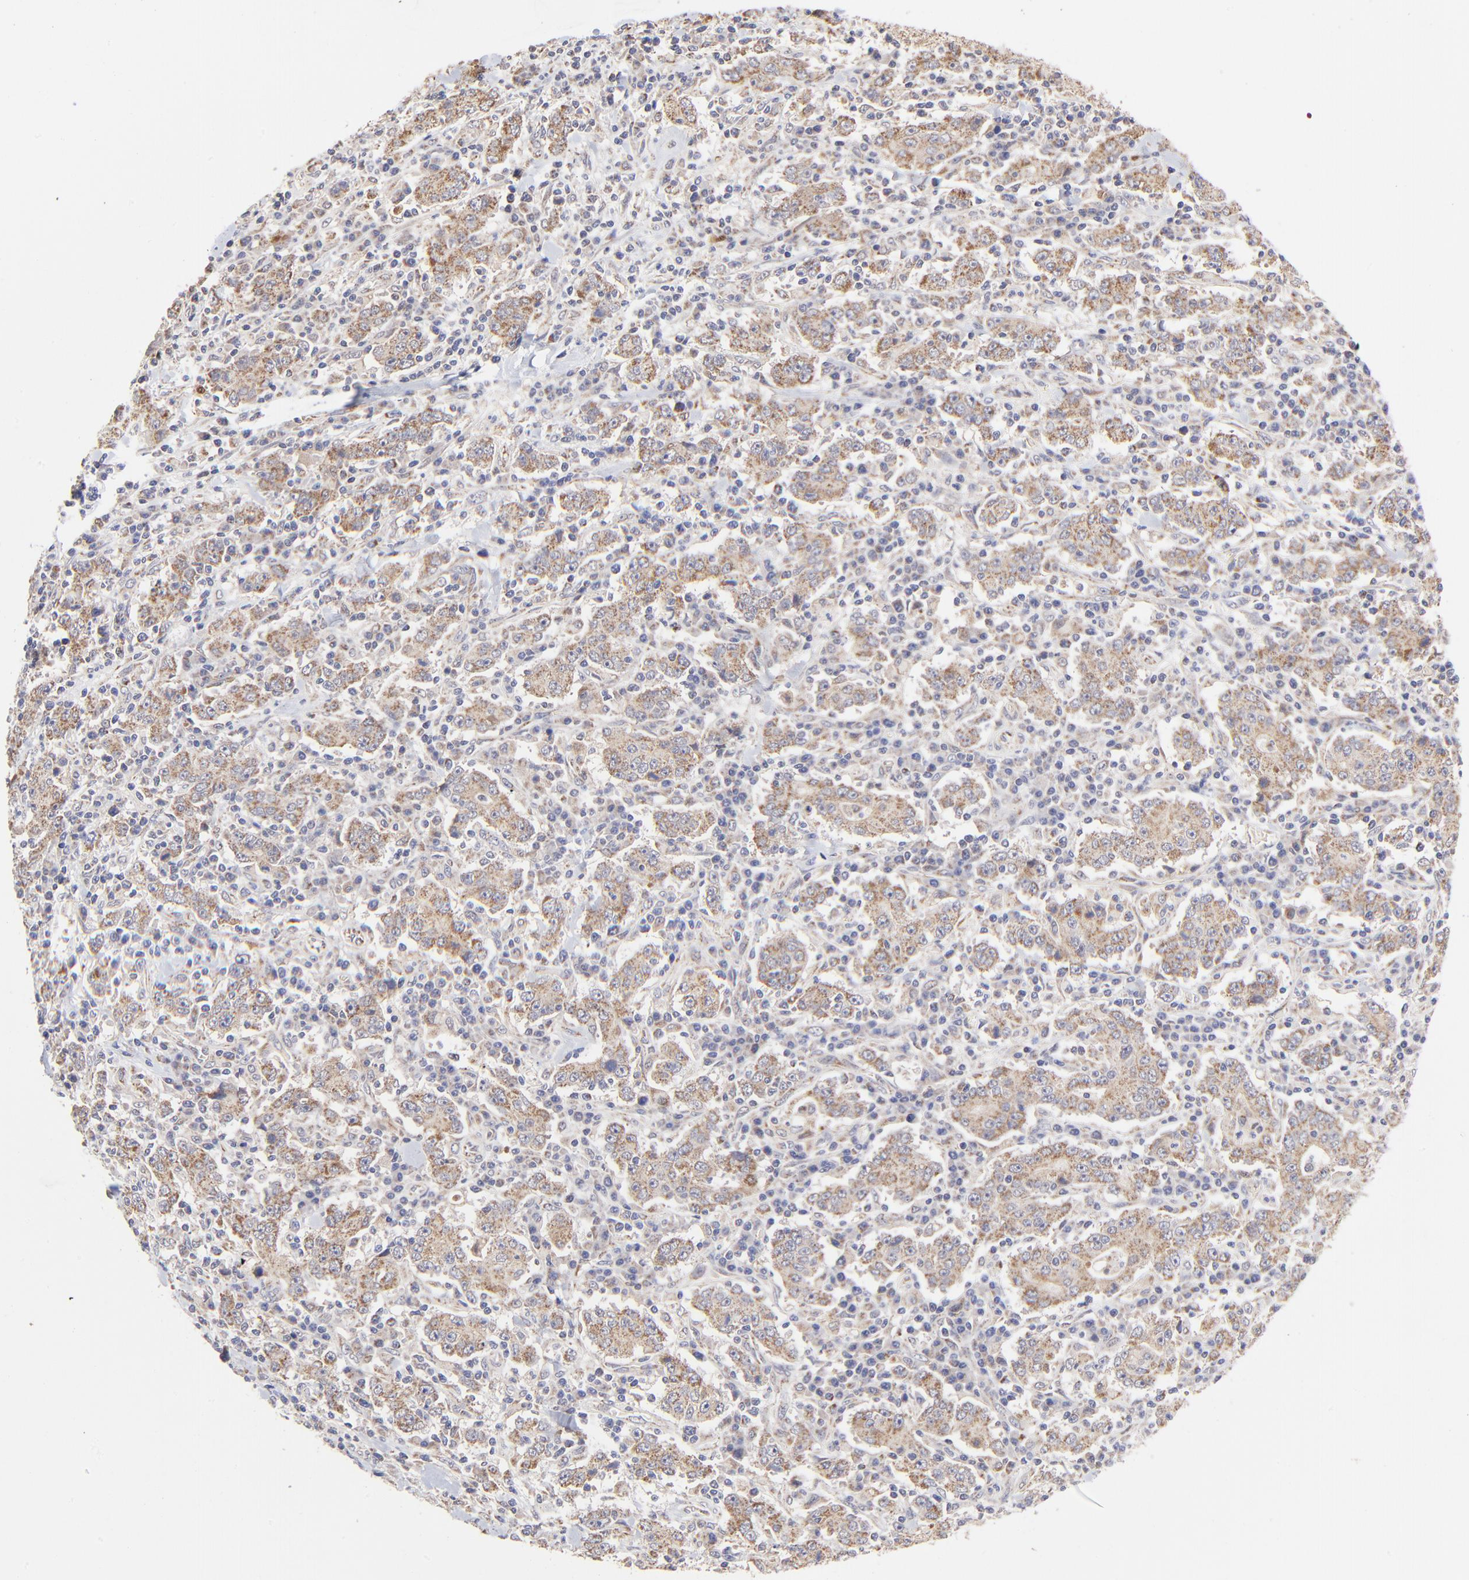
{"staining": {"intensity": "moderate", "quantity": "25%-75%", "location": "cytoplasmic/membranous"}, "tissue": "stomach cancer", "cell_type": "Tumor cells", "image_type": "cancer", "snomed": [{"axis": "morphology", "description": "Normal tissue, NOS"}, {"axis": "morphology", "description": "Adenocarcinoma, NOS"}, {"axis": "topography", "description": "Stomach, upper"}, {"axis": "topography", "description": "Stomach"}], "caption": "Immunohistochemistry (IHC) image of human stomach cancer stained for a protein (brown), which displays medium levels of moderate cytoplasmic/membranous staining in approximately 25%-75% of tumor cells.", "gene": "FBXL12", "patient": {"sex": "male", "age": 59}}